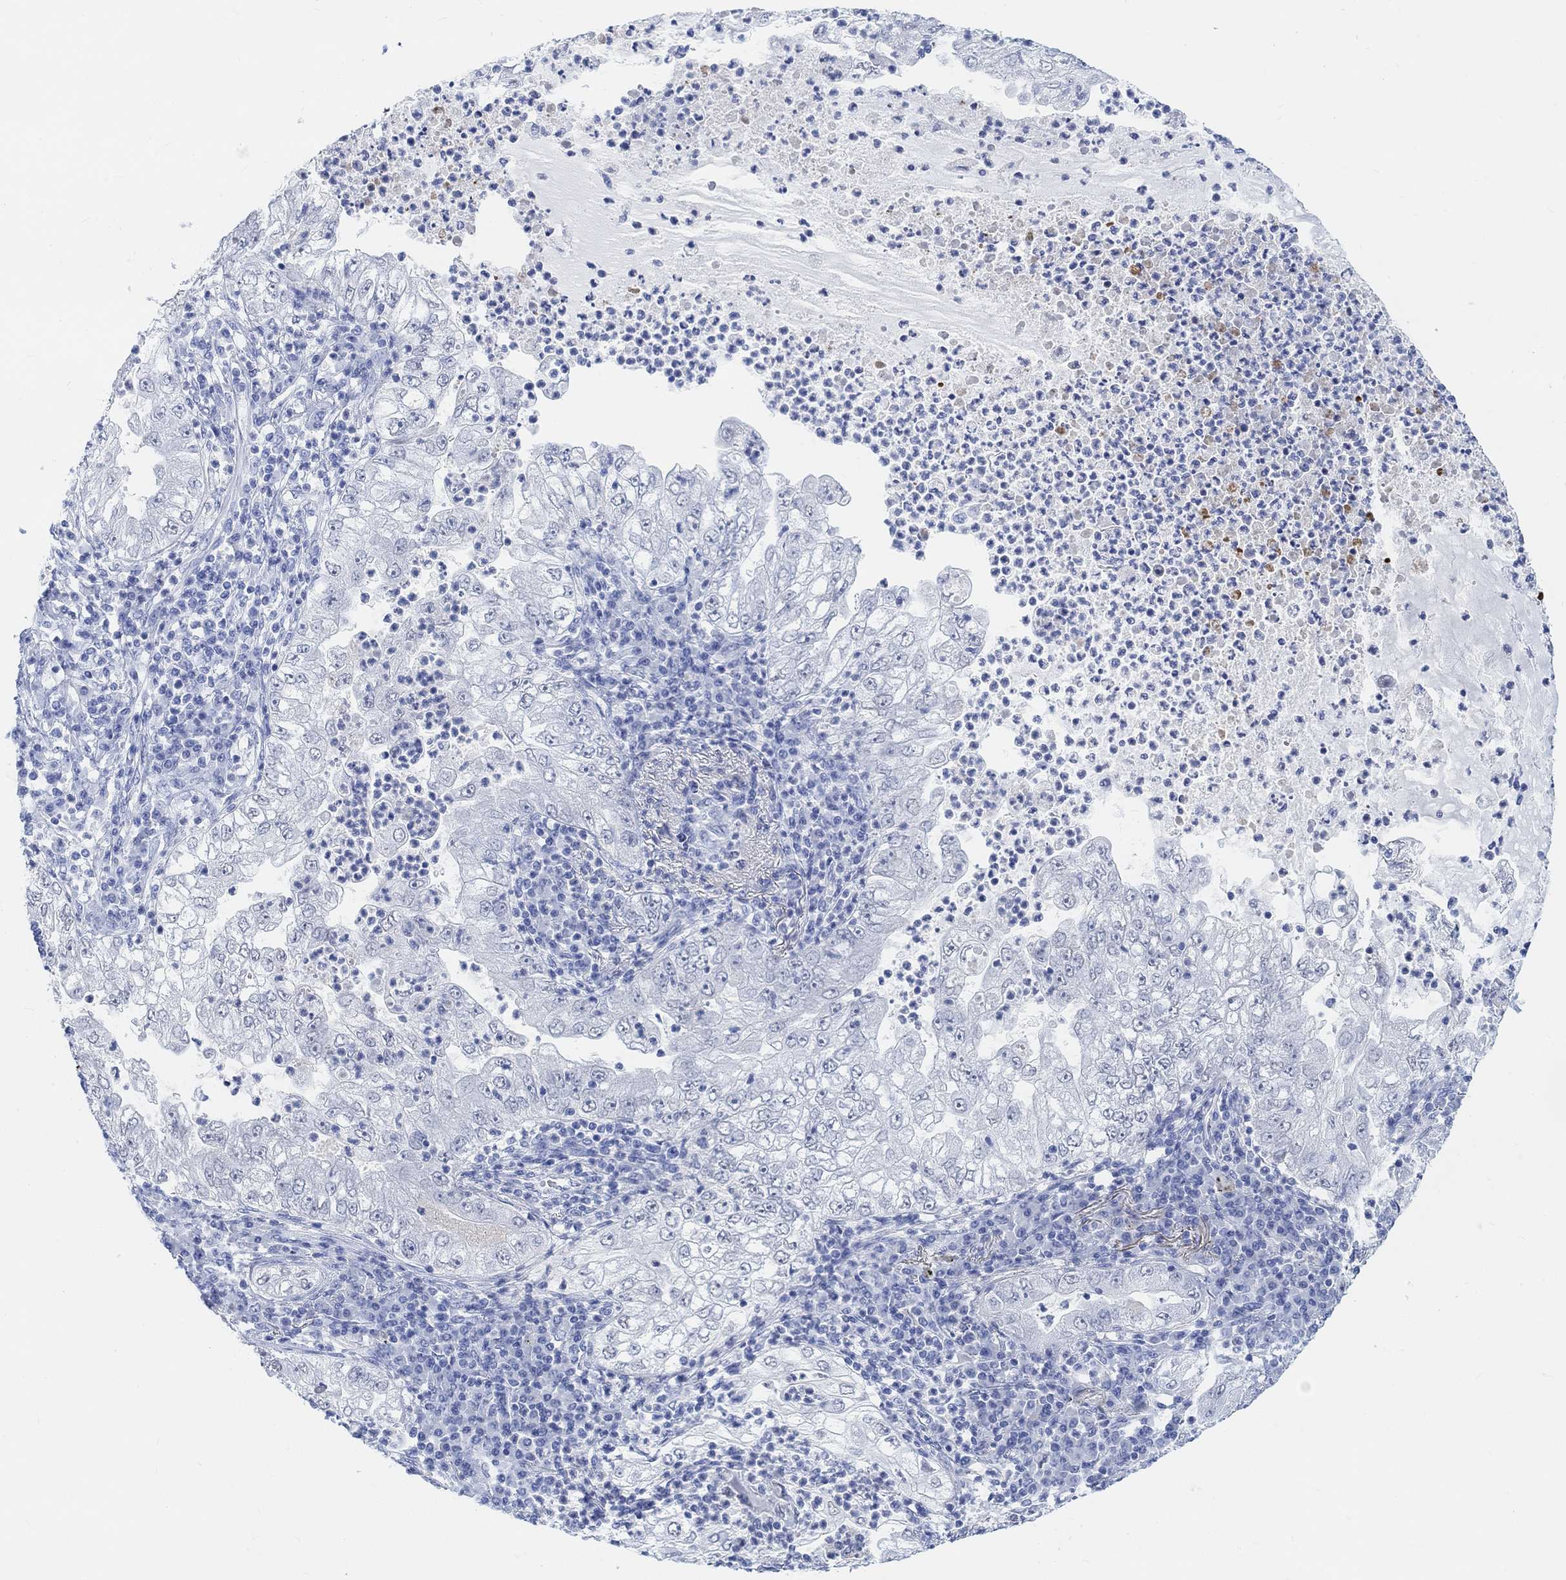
{"staining": {"intensity": "negative", "quantity": "none", "location": "none"}, "tissue": "lung cancer", "cell_type": "Tumor cells", "image_type": "cancer", "snomed": [{"axis": "morphology", "description": "Adenocarcinoma, NOS"}, {"axis": "topography", "description": "Lung"}], "caption": "Tumor cells show no significant protein expression in adenocarcinoma (lung).", "gene": "ENO4", "patient": {"sex": "female", "age": 73}}